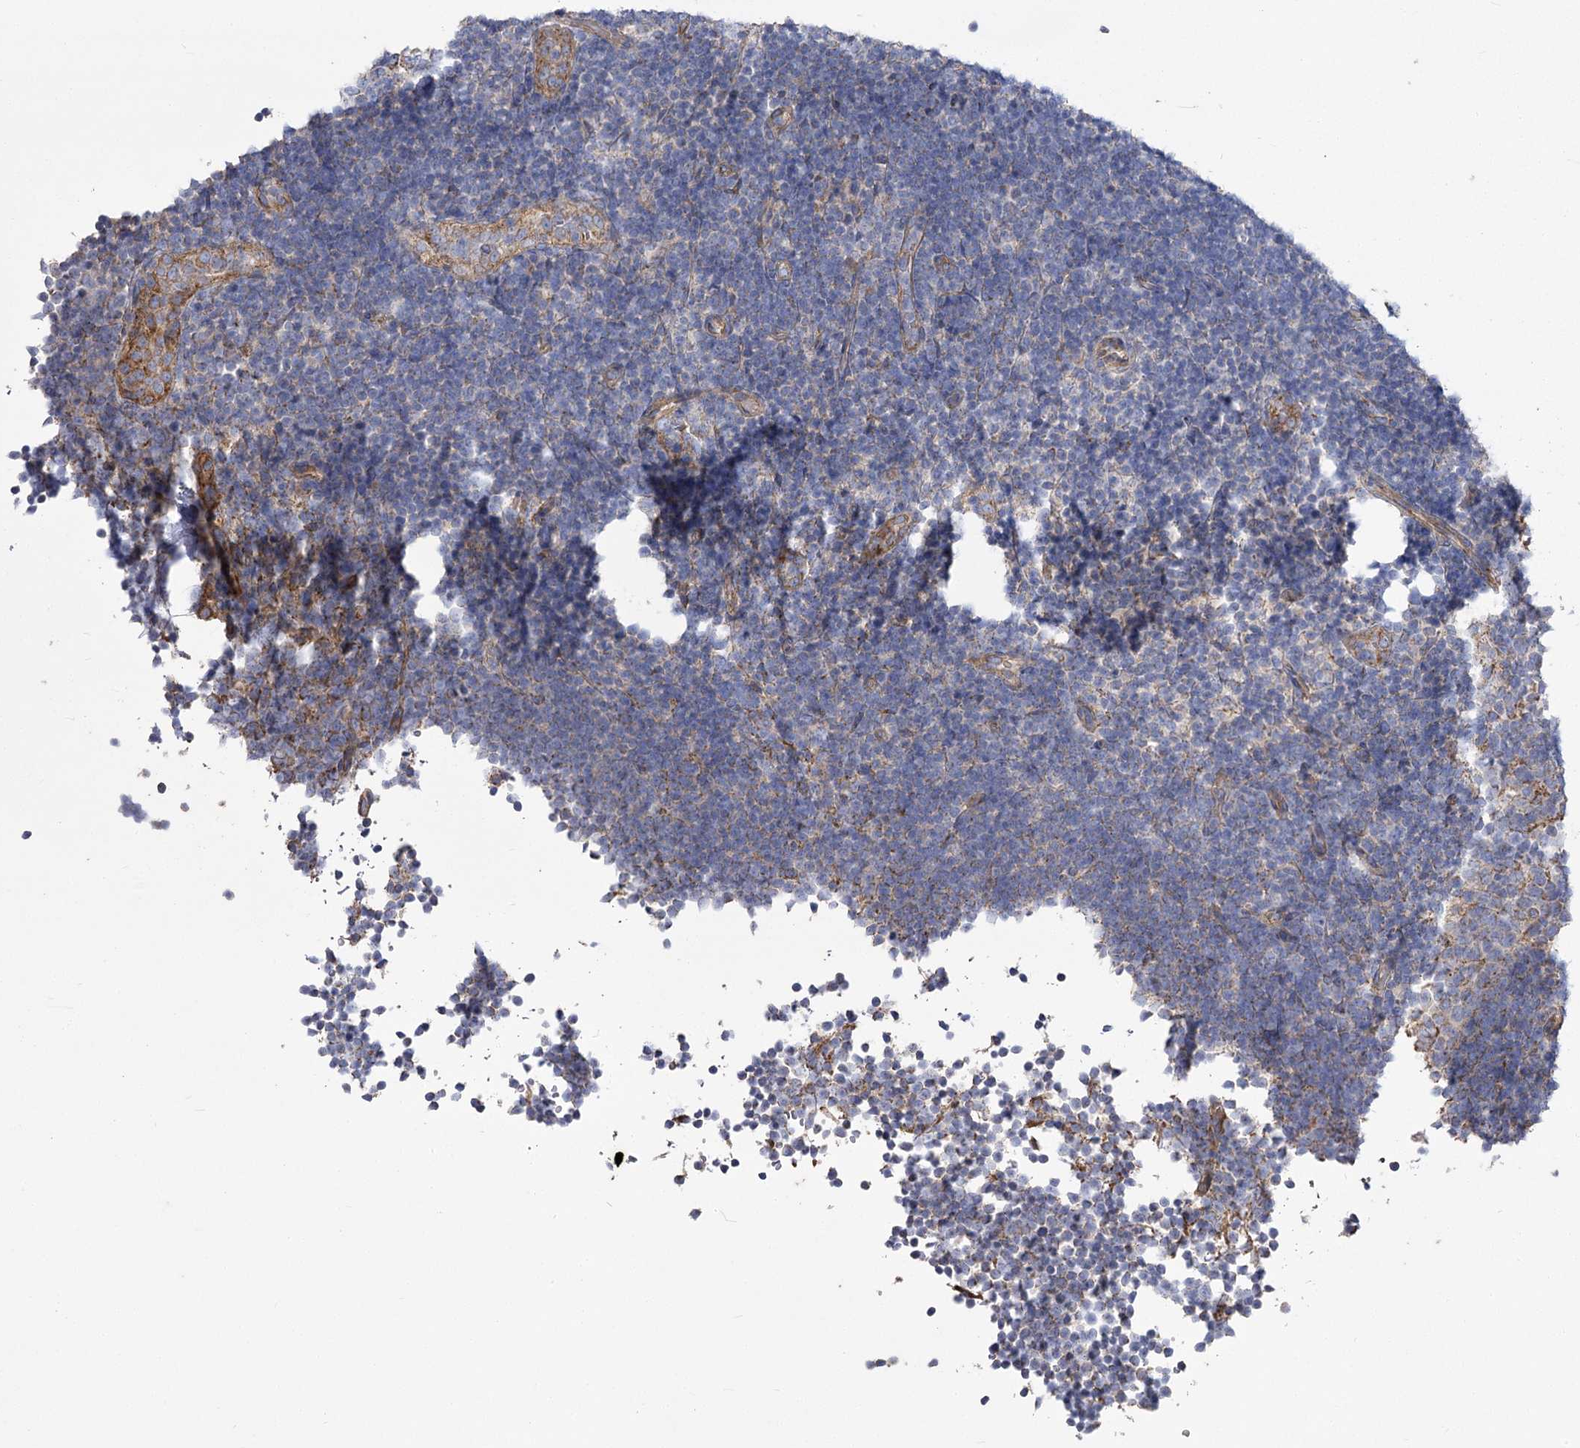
{"staining": {"intensity": "negative", "quantity": "none", "location": "none"}, "tissue": "lymph node", "cell_type": "Non-germinal center cells", "image_type": "normal", "snomed": [{"axis": "morphology", "description": "Normal tissue, NOS"}, {"axis": "topography", "description": "Lymph node"}], "caption": "The image reveals no significant expression in non-germinal center cells of lymph node.", "gene": "RMDN2", "patient": {"sex": "female", "age": 22}}